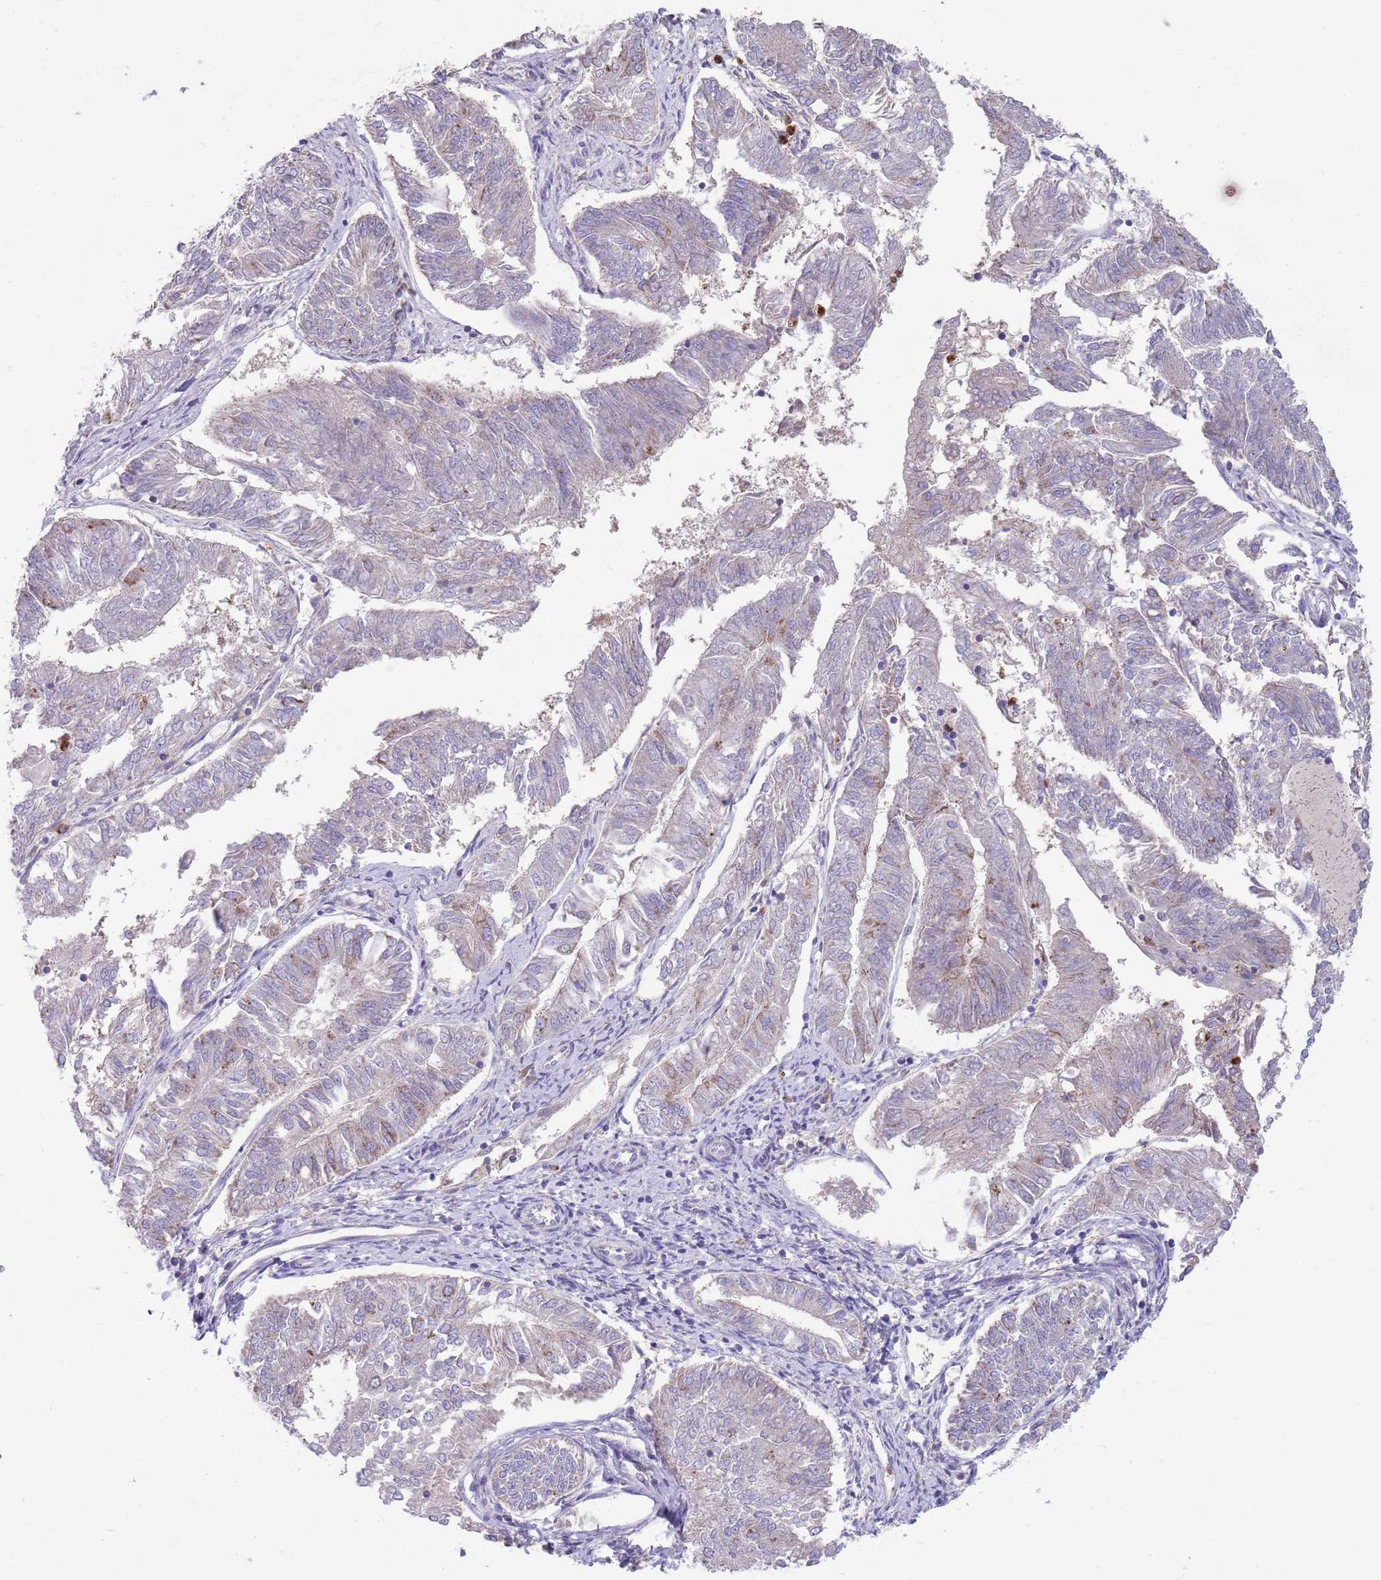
{"staining": {"intensity": "negative", "quantity": "none", "location": "none"}, "tissue": "endometrial cancer", "cell_type": "Tumor cells", "image_type": "cancer", "snomed": [{"axis": "morphology", "description": "Adenocarcinoma, NOS"}, {"axis": "topography", "description": "Endometrium"}], "caption": "Endometrial cancer (adenocarcinoma) was stained to show a protein in brown. There is no significant staining in tumor cells.", "gene": "DDT", "patient": {"sex": "female", "age": 58}}